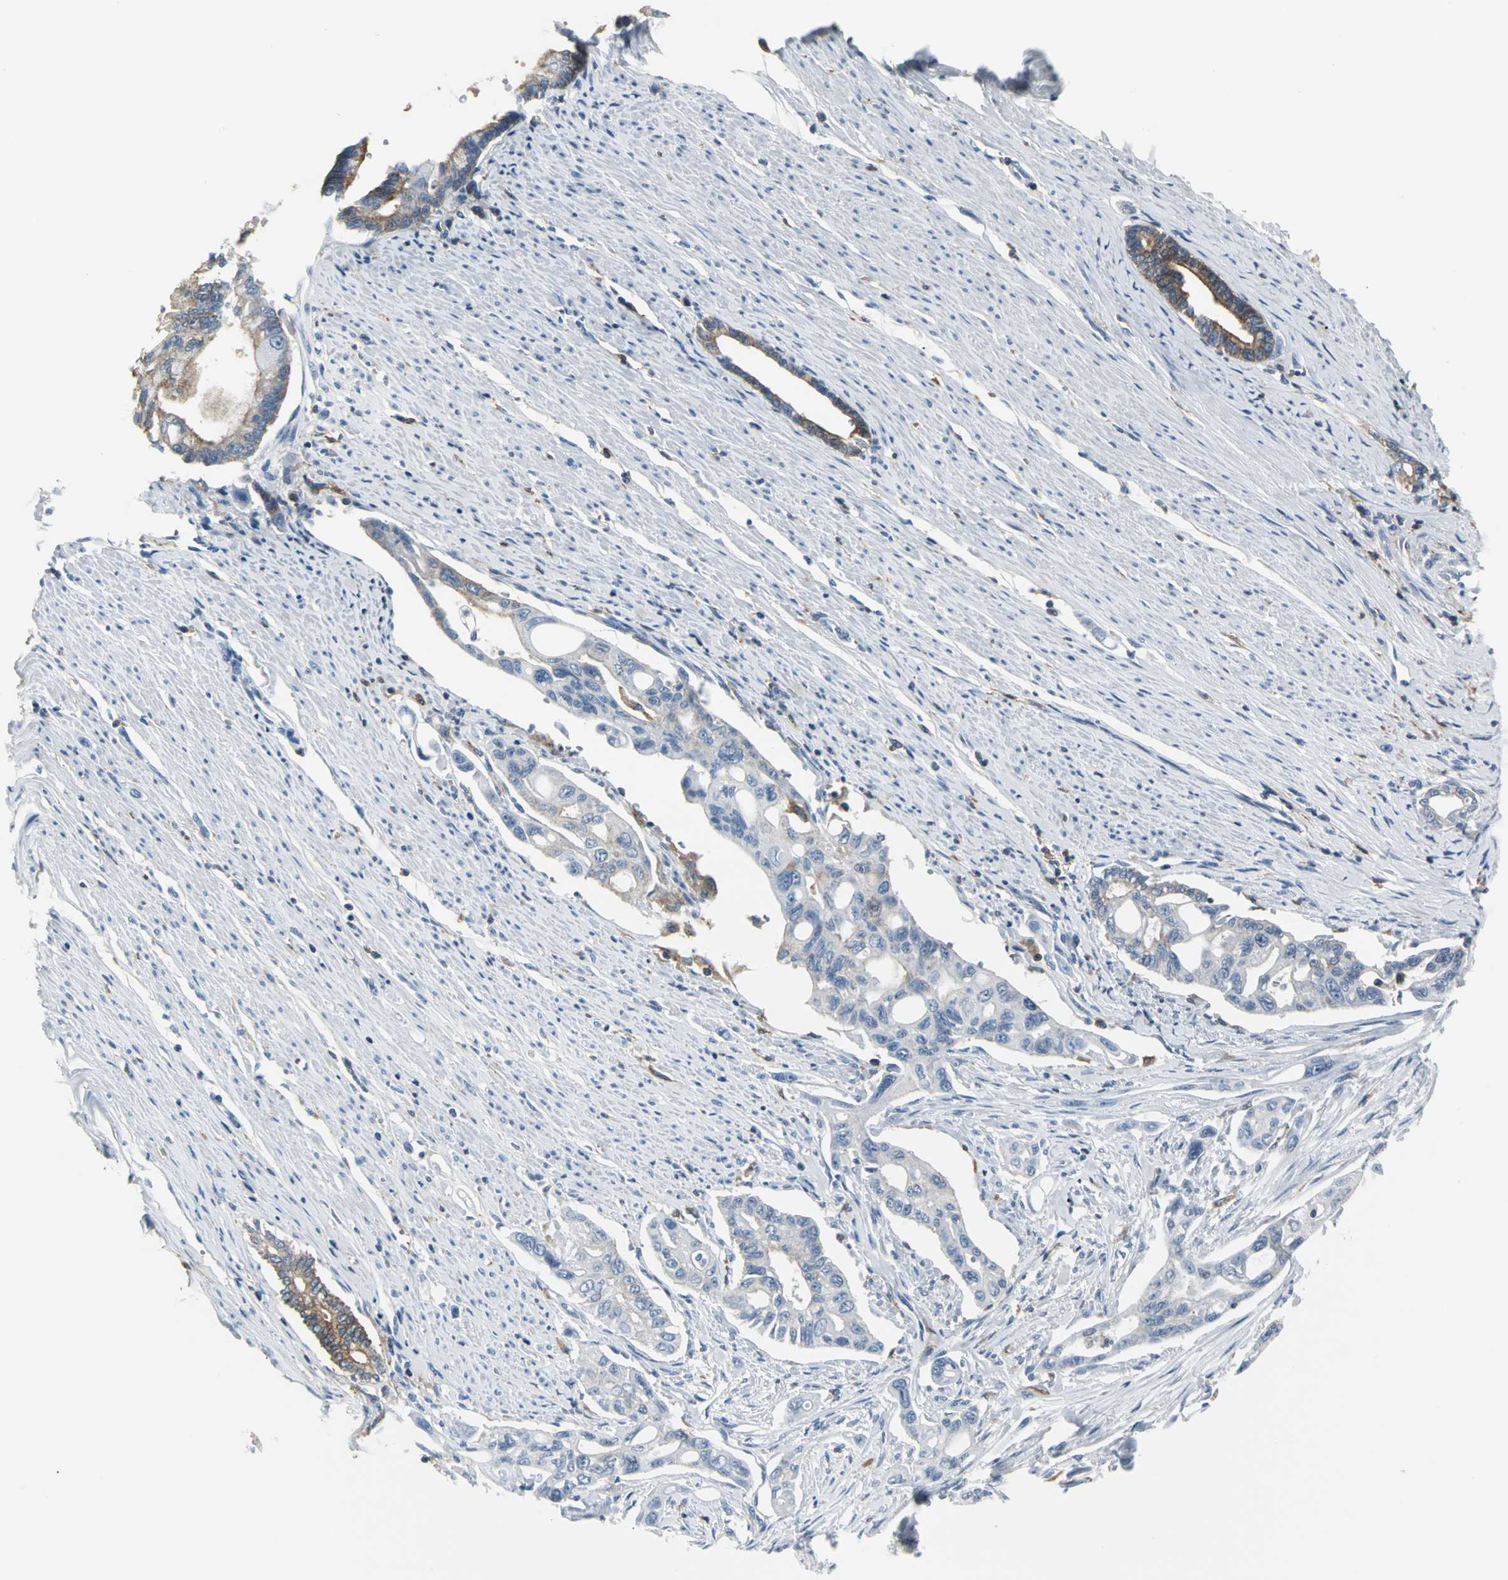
{"staining": {"intensity": "weak", "quantity": "25%-75%", "location": "cytoplasmic/membranous"}, "tissue": "pancreatic cancer", "cell_type": "Tumor cells", "image_type": "cancer", "snomed": [{"axis": "morphology", "description": "Normal tissue, NOS"}, {"axis": "topography", "description": "Pancreas"}], "caption": "A photomicrograph of pancreatic cancer stained for a protein shows weak cytoplasmic/membranous brown staining in tumor cells.", "gene": "IQGAP2", "patient": {"sex": "male", "age": 42}}